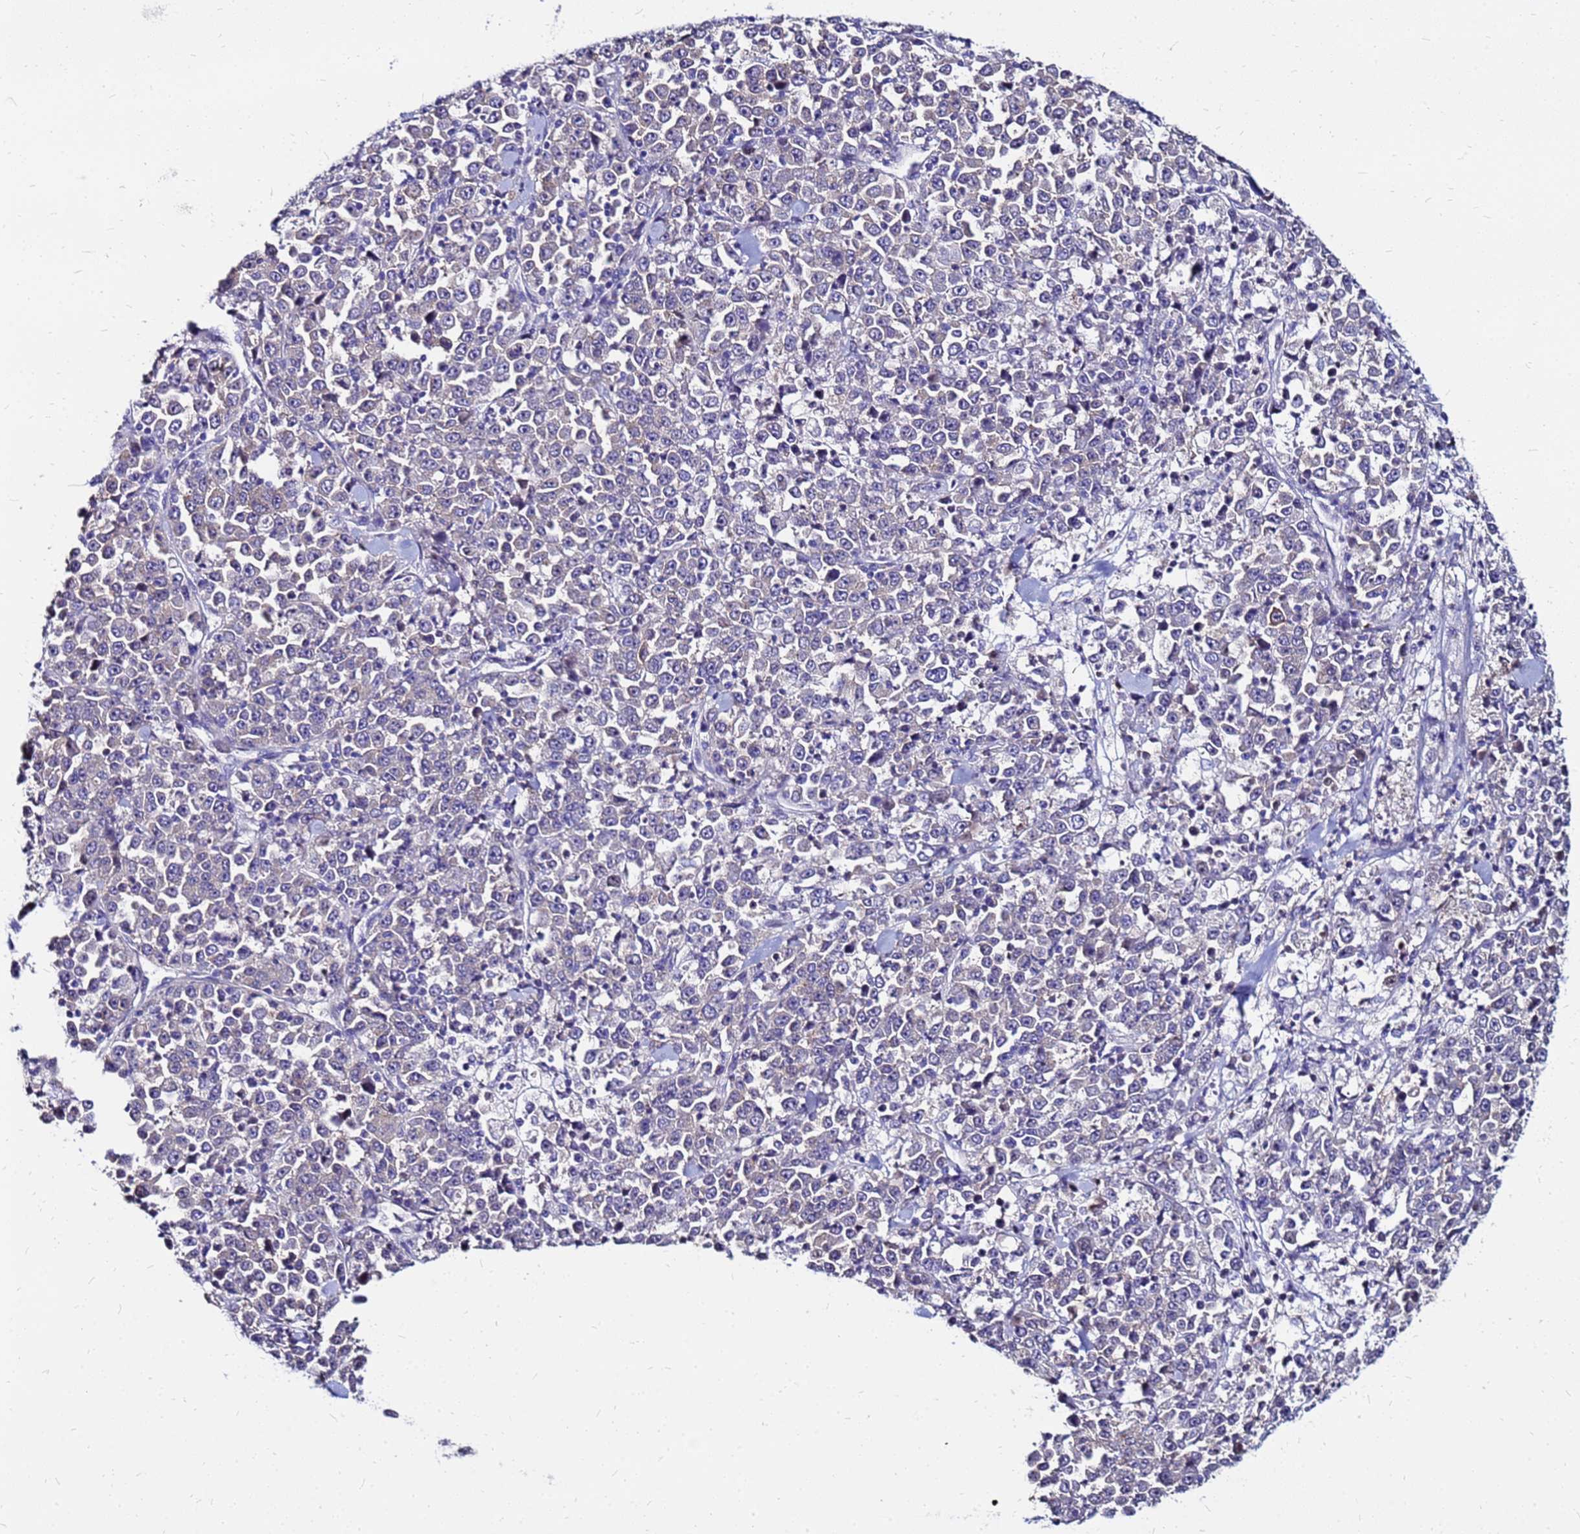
{"staining": {"intensity": "negative", "quantity": "none", "location": "none"}, "tissue": "stomach cancer", "cell_type": "Tumor cells", "image_type": "cancer", "snomed": [{"axis": "morphology", "description": "Normal tissue, NOS"}, {"axis": "morphology", "description": "Adenocarcinoma, NOS"}, {"axis": "topography", "description": "Stomach, upper"}, {"axis": "topography", "description": "Stomach"}], "caption": "This is an immunohistochemistry (IHC) image of human stomach adenocarcinoma. There is no positivity in tumor cells.", "gene": "ARHGEF5", "patient": {"sex": "male", "age": 59}}